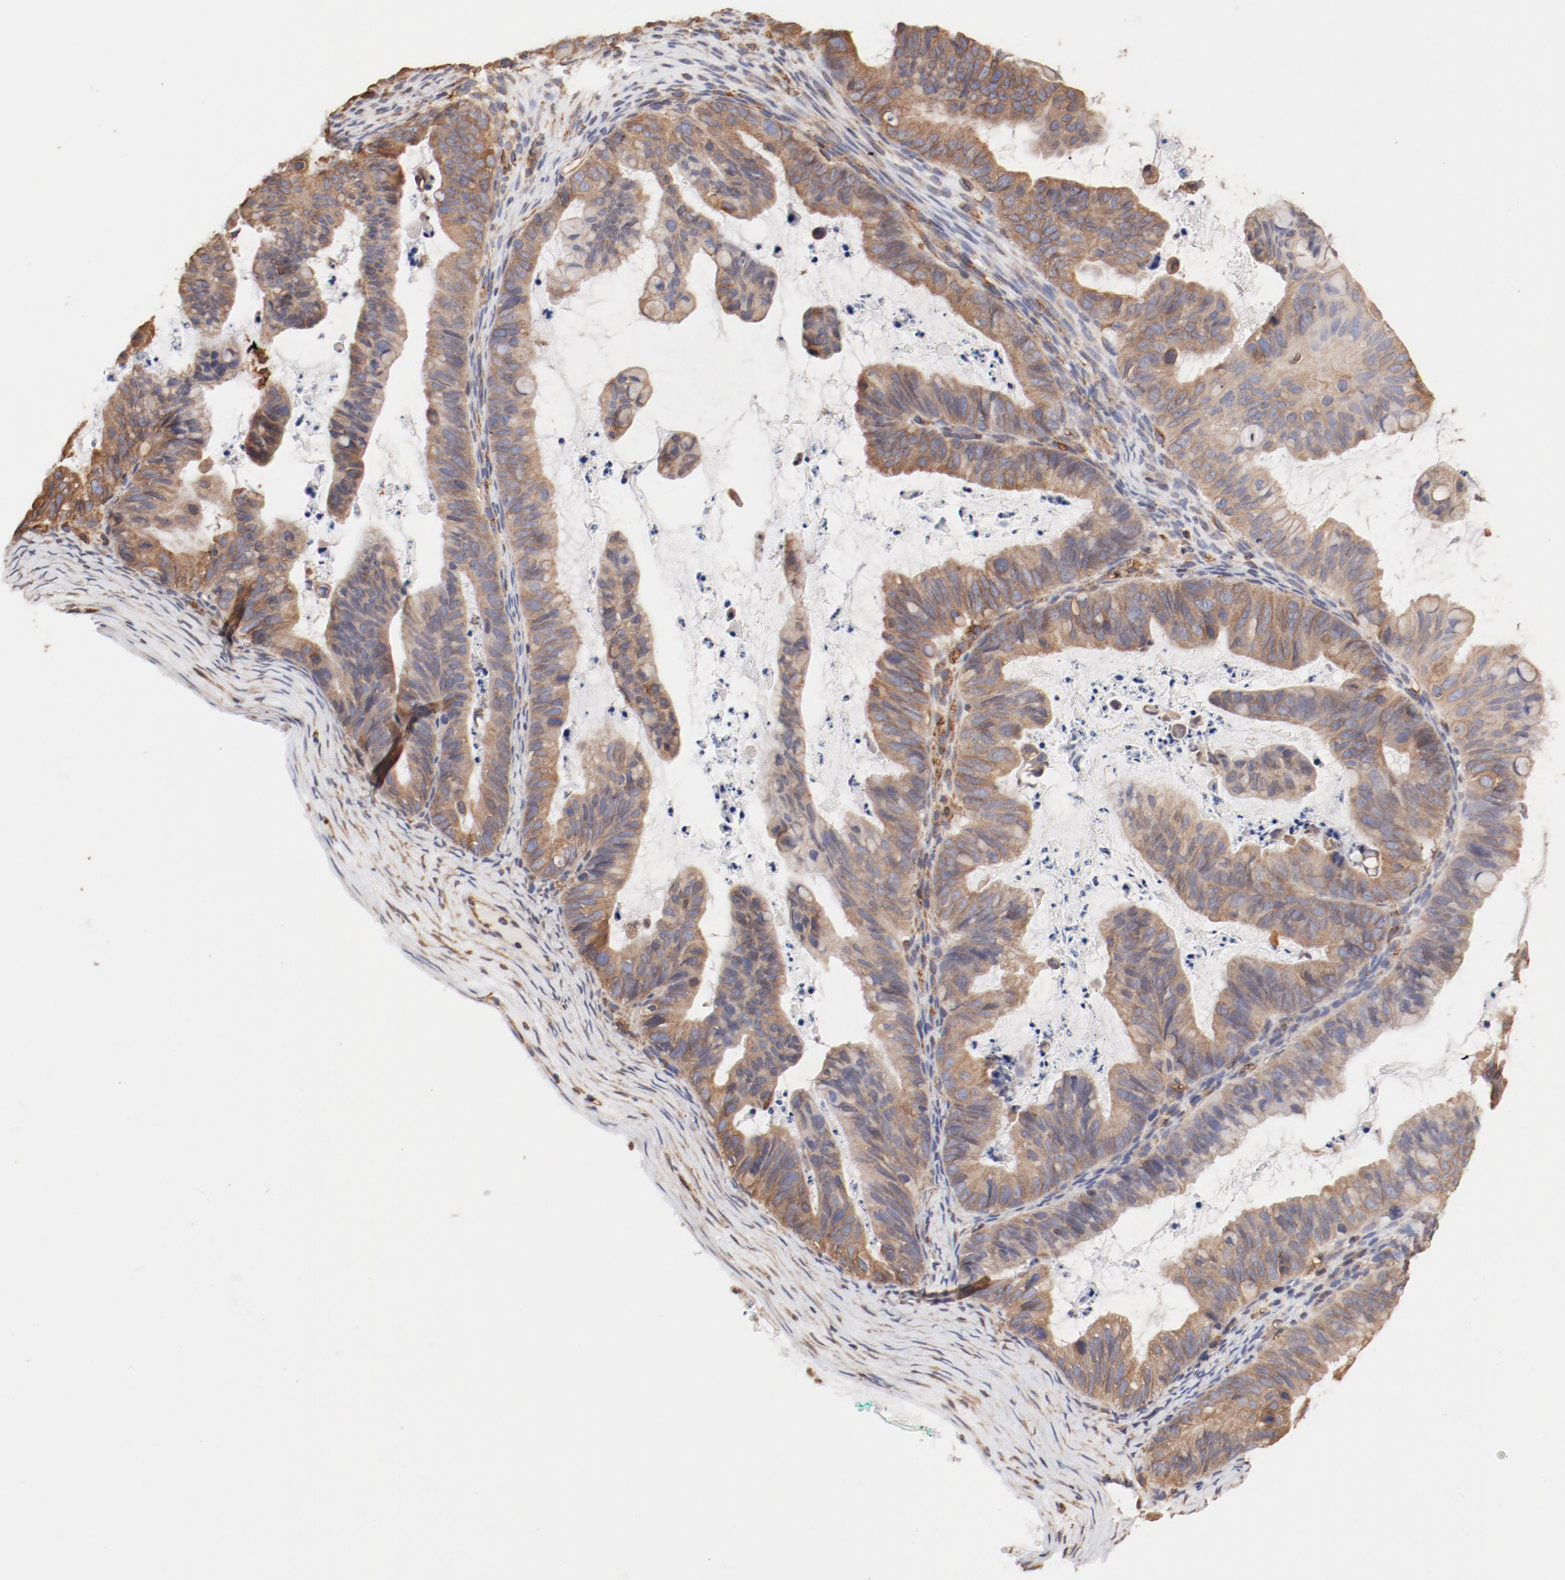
{"staining": {"intensity": "moderate", "quantity": ">75%", "location": "cytoplasmic/membranous"}, "tissue": "ovarian cancer", "cell_type": "Tumor cells", "image_type": "cancer", "snomed": [{"axis": "morphology", "description": "Cystadenocarcinoma, mucinous, NOS"}, {"axis": "topography", "description": "Ovary"}], "caption": "This photomicrograph displays immunohistochemistry (IHC) staining of ovarian cancer, with medium moderate cytoplasmic/membranous positivity in about >75% of tumor cells.", "gene": "BCAP31", "patient": {"sex": "female", "age": 36}}